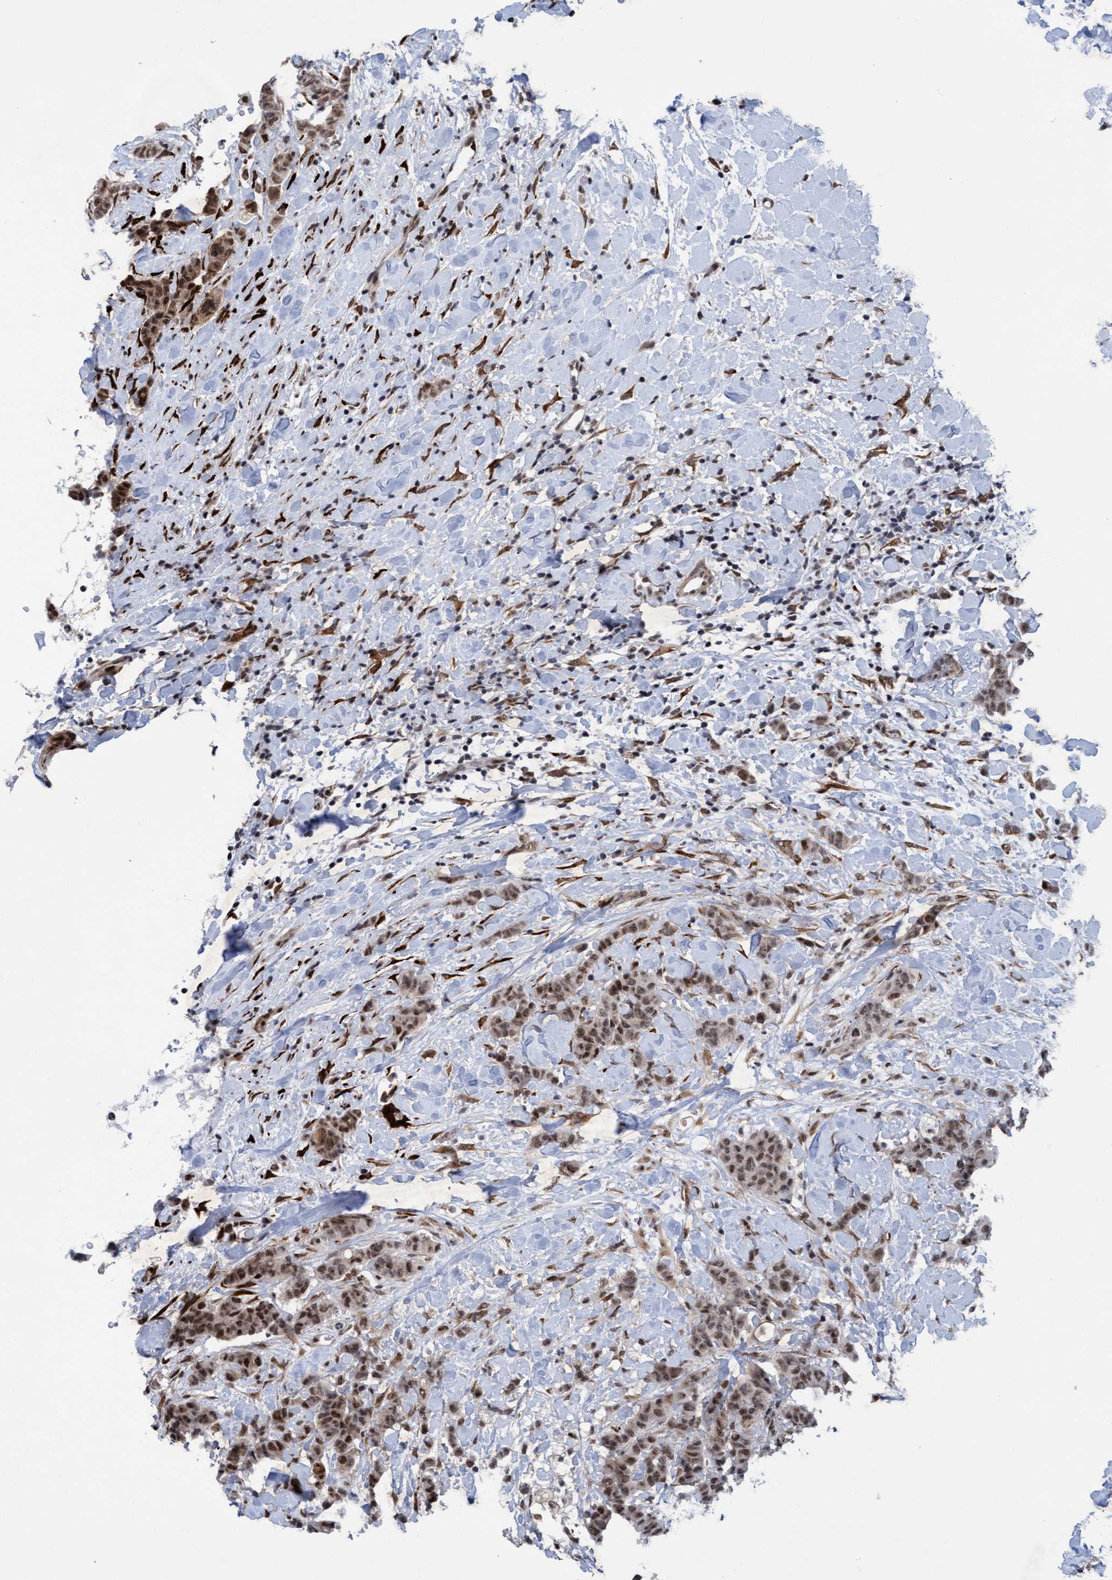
{"staining": {"intensity": "moderate", "quantity": ">75%", "location": "cytoplasmic/membranous,nuclear"}, "tissue": "breast cancer", "cell_type": "Tumor cells", "image_type": "cancer", "snomed": [{"axis": "morphology", "description": "Normal tissue, NOS"}, {"axis": "morphology", "description": "Duct carcinoma"}, {"axis": "topography", "description": "Breast"}], "caption": "A brown stain labels moderate cytoplasmic/membranous and nuclear positivity of a protein in human breast cancer (invasive ductal carcinoma) tumor cells.", "gene": "GLT6D1", "patient": {"sex": "female", "age": 40}}